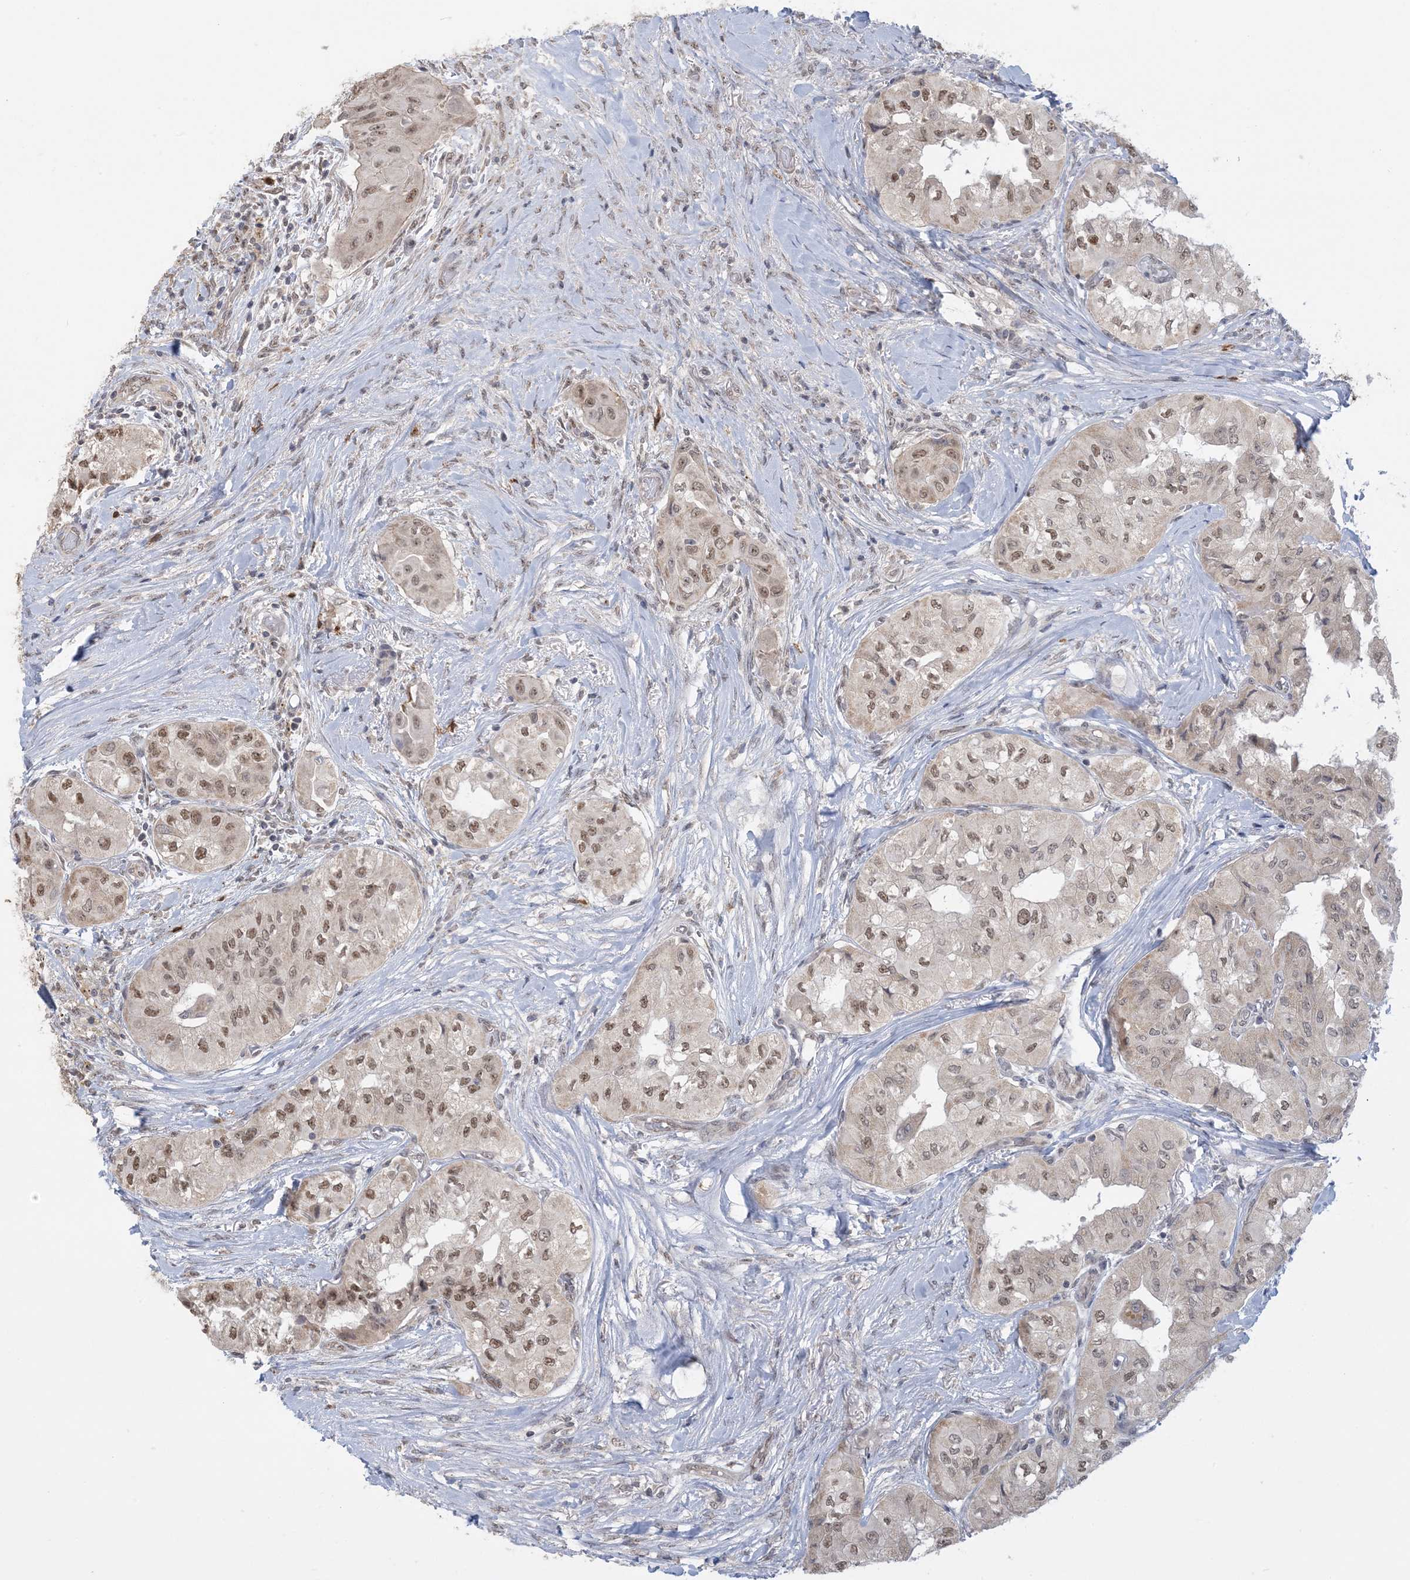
{"staining": {"intensity": "moderate", "quantity": ">75%", "location": "nuclear"}, "tissue": "thyroid cancer", "cell_type": "Tumor cells", "image_type": "cancer", "snomed": [{"axis": "morphology", "description": "Papillary adenocarcinoma, NOS"}, {"axis": "topography", "description": "Thyroid gland"}], "caption": "A micrograph showing moderate nuclear expression in approximately >75% of tumor cells in thyroid papillary adenocarcinoma, as visualized by brown immunohistochemical staining.", "gene": "TRMT10C", "patient": {"sex": "female", "age": 59}}